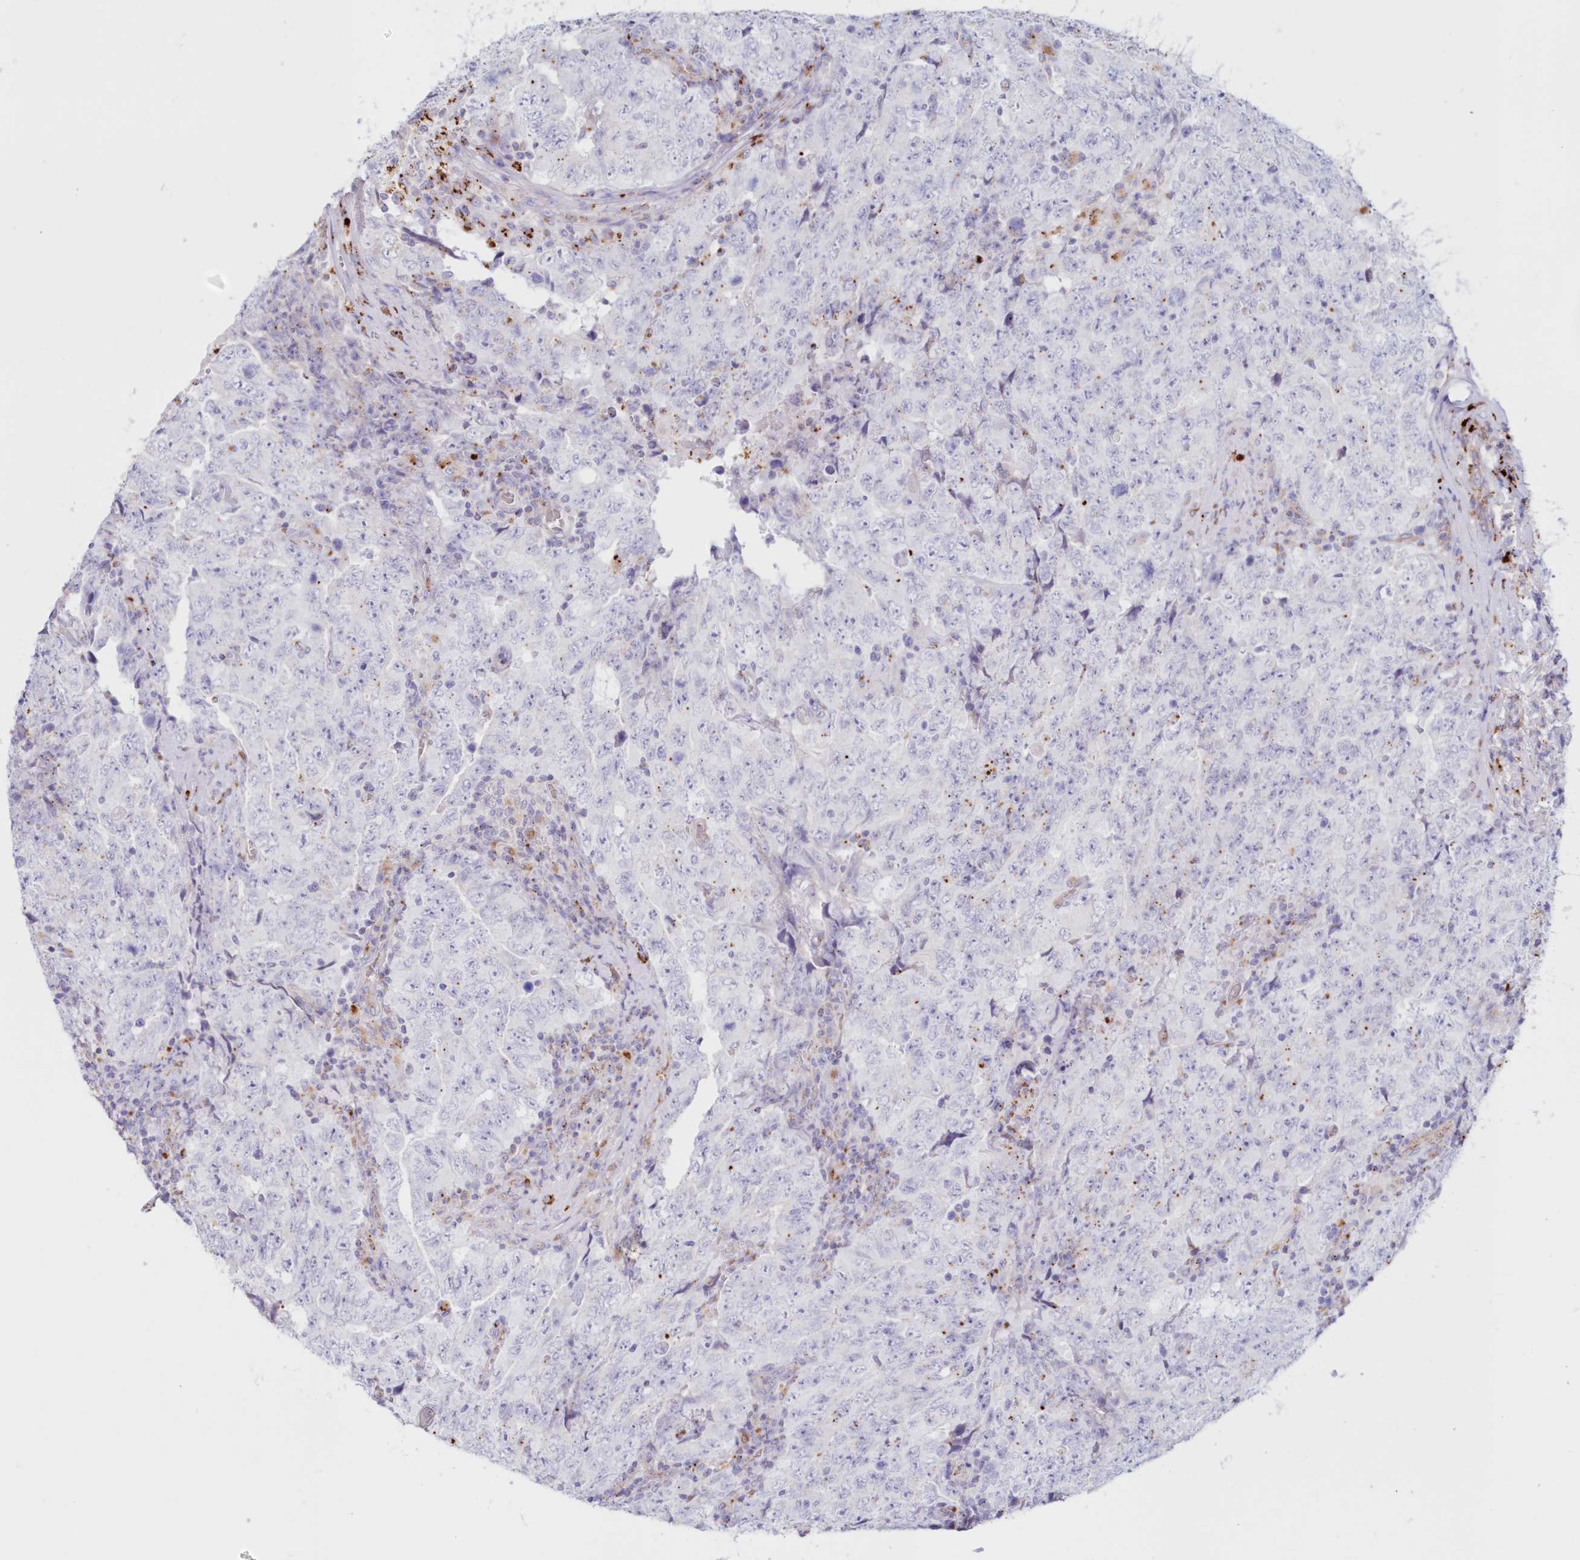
{"staining": {"intensity": "negative", "quantity": "none", "location": "none"}, "tissue": "testis cancer", "cell_type": "Tumor cells", "image_type": "cancer", "snomed": [{"axis": "morphology", "description": "Carcinoma, Embryonal, NOS"}, {"axis": "topography", "description": "Testis"}], "caption": "Testis cancer (embryonal carcinoma) stained for a protein using IHC shows no expression tumor cells.", "gene": "TPP1", "patient": {"sex": "male", "age": 26}}